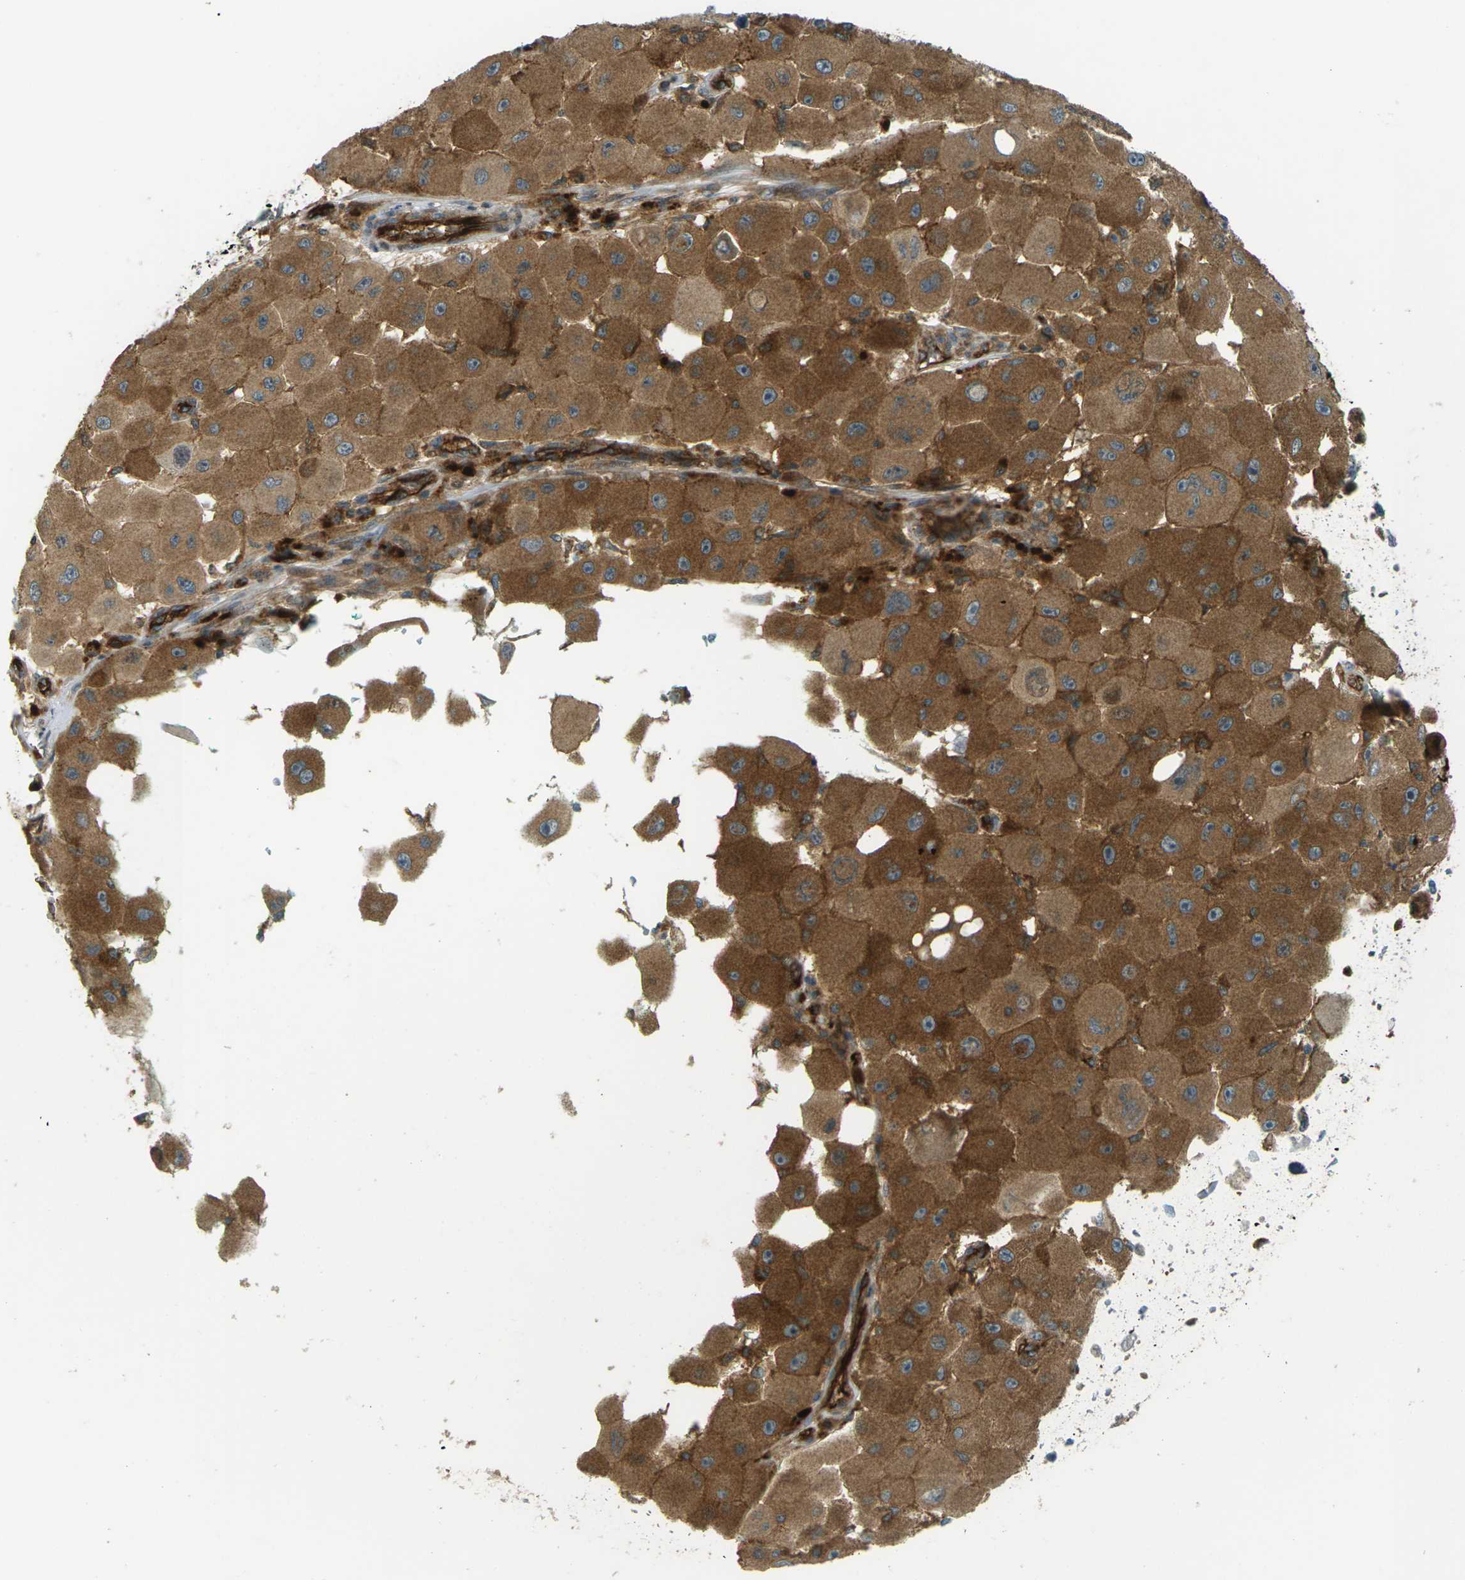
{"staining": {"intensity": "moderate", "quantity": ">75%", "location": "cytoplasmic/membranous"}, "tissue": "melanoma", "cell_type": "Tumor cells", "image_type": "cancer", "snomed": [{"axis": "morphology", "description": "Malignant melanoma, NOS"}, {"axis": "topography", "description": "Skin"}], "caption": "Protein expression analysis of human malignant melanoma reveals moderate cytoplasmic/membranous expression in about >75% of tumor cells.", "gene": "S1PR1", "patient": {"sex": "female", "age": 81}}